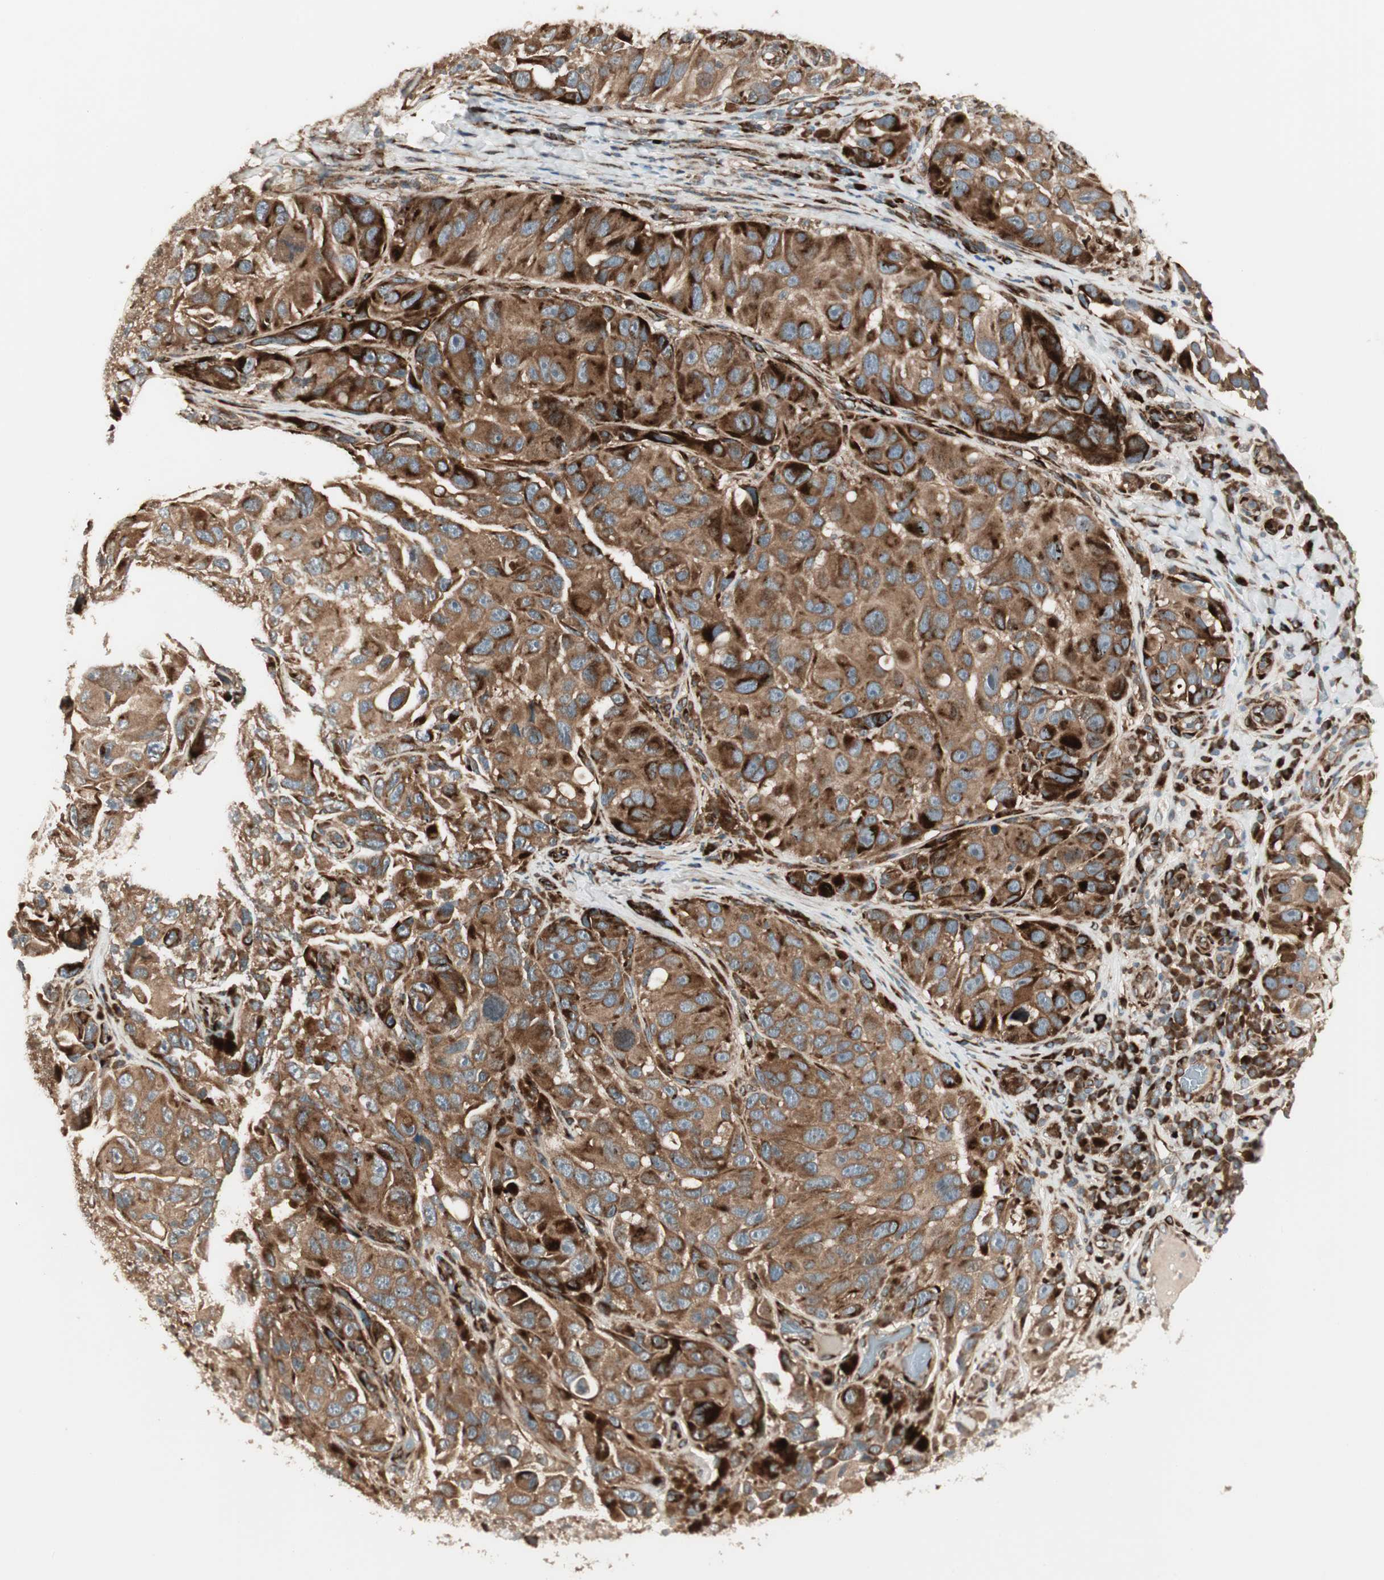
{"staining": {"intensity": "strong", "quantity": ">75%", "location": "cytoplasmic/membranous"}, "tissue": "melanoma", "cell_type": "Tumor cells", "image_type": "cancer", "snomed": [{"axis": "morphology", "description": "Malignant melanoma, NOS"}, {"axis": "topography", "description": "Skin"}], "caption": "A high amount of strong cytoplasmic/membranous staining is appreciated in approximately >75% of tumor cells in melanoma tissue.", "gene": "PPP2R5E", "patient": {"sex": "female", "age": 73}}